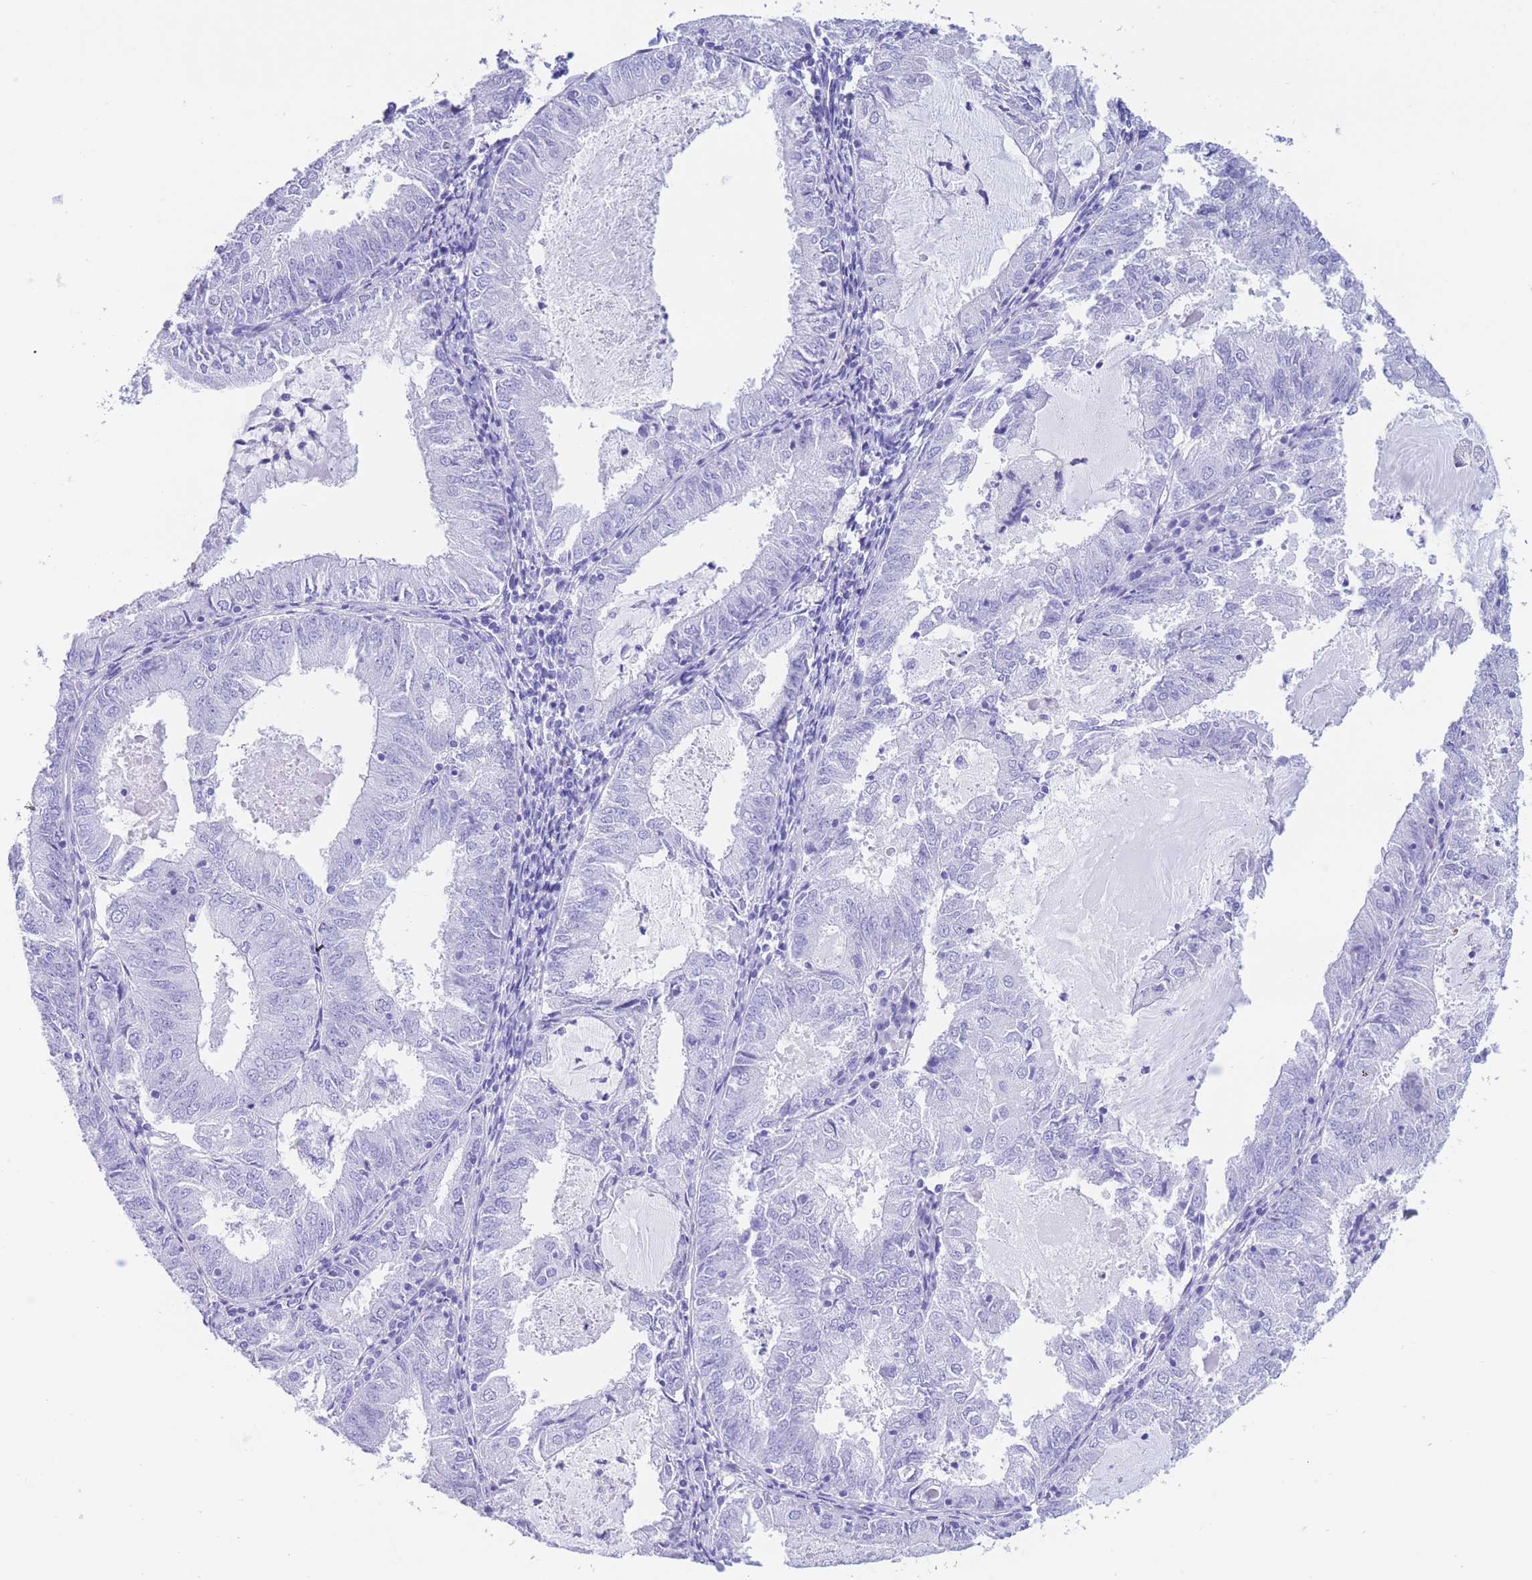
{"staining": {"intensity": "negative", "quantity": "none", "location": "none"}, "tissue": "endometrial cancer", "cell_type": "Tumor cells", "image_type": "cancer", "snomed": [{"axis": "morphology", "description": "Adenocarcinoma, NOS"}, {"axis": "topography", "description": "Endometrium"}], "caption": "This photomicrograph is of endometrial cancer (adenocarcinoma) stained with immunohistochemistry to label a protein in brown with the nuclei are counter-stained blue. There is no staining in tumor cells.", "gene": "SLCO1B3", "patient": {"sex": "female", "age": 57}}